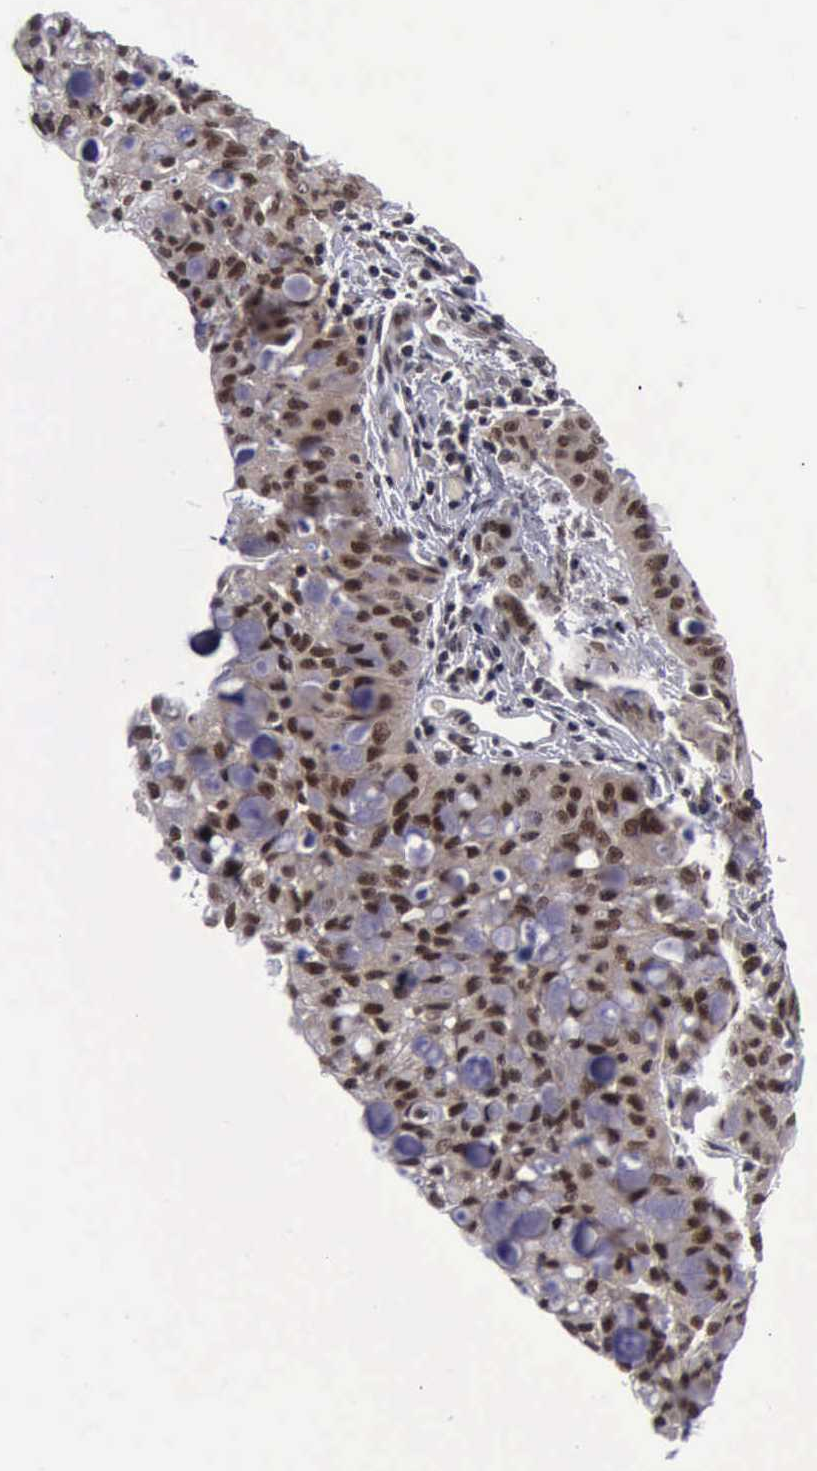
{"staining": {"intensity": "moderate", "quantity": ">75%", "location": "cytoplasmic/membranous,nuclear"}, "tissue": "lung cancer", "cell_type": "Tumor cells", "image_type": "cancer", "snomed": [{"axis": "morphology", "description": "Adenocarcinoma, NOS"}, {"axis": "topography", "description": "Lung"}], "caption": "IHC histopathology image of neoplastic tissue: lung cancer stained using immunohistochemistry (IHC) shows medium levels of moderate protein expression localized specifically in the cytoplasmic/membranous and nuclear of tumor cells, appearing as a cytoplasmic/membranous and nuclear brown color.", "gene": "ATM", "patient": {"sex": "female", "age": 44}}